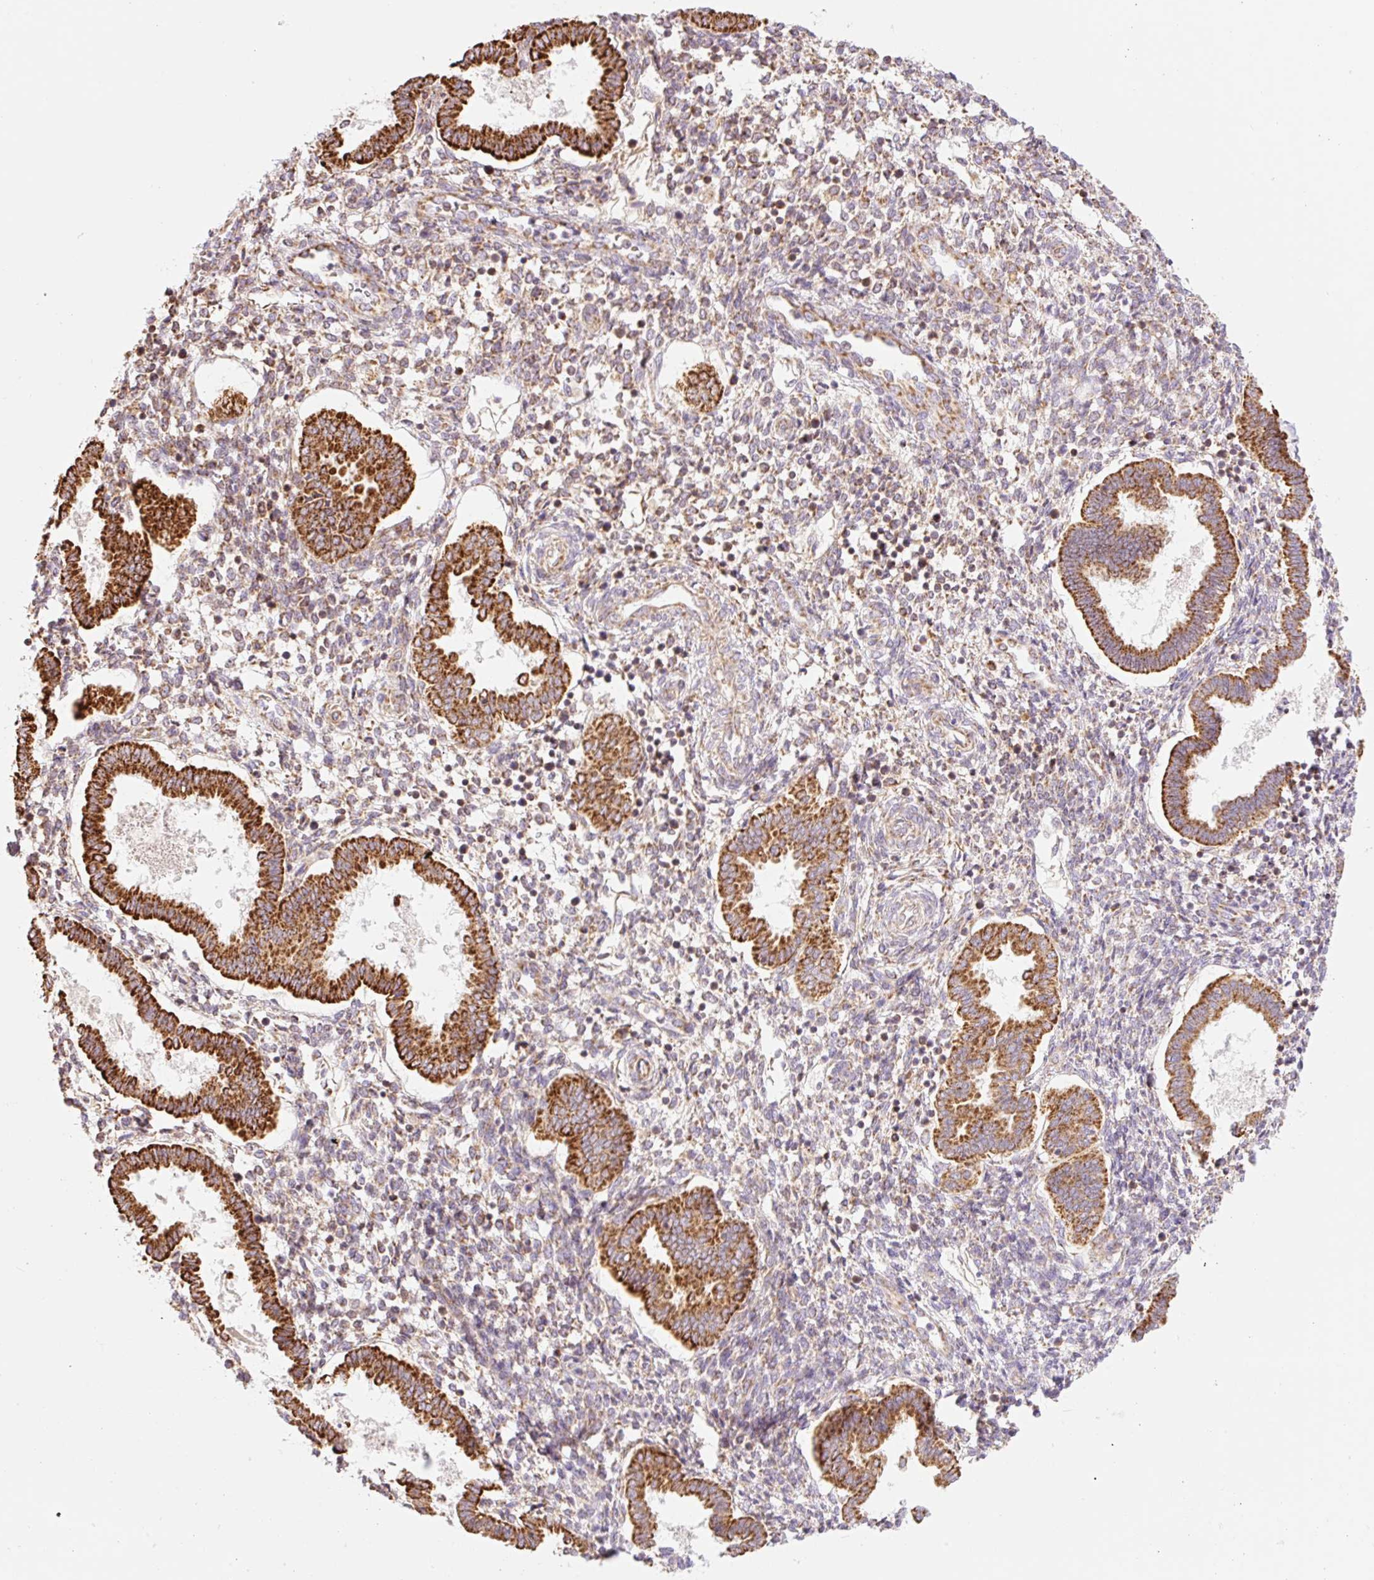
{"staining": {"intensity": "moderate", "quantity": "25%-75%", "location": "cytoplasmic/membranous"}, "tissue": "endometrium", "cell_type": "Cells in endometrial stroma", "image_type": "normal", "snomed": [{"axis": "morphology", "description": "Normal tissue, NOS"}, {"axis": "topography", "description": "Endometrium"}], "caption": "An IHC micrograph of normal tissue is shown. Protein staining in brown labels moderate cytoplasmic/membranous positivity in endometrium within cells in endometrial stroma. Nuclei are stained in blue.", "gene": "GOSR2", "patient": {"sex": "female", "age": 24}}